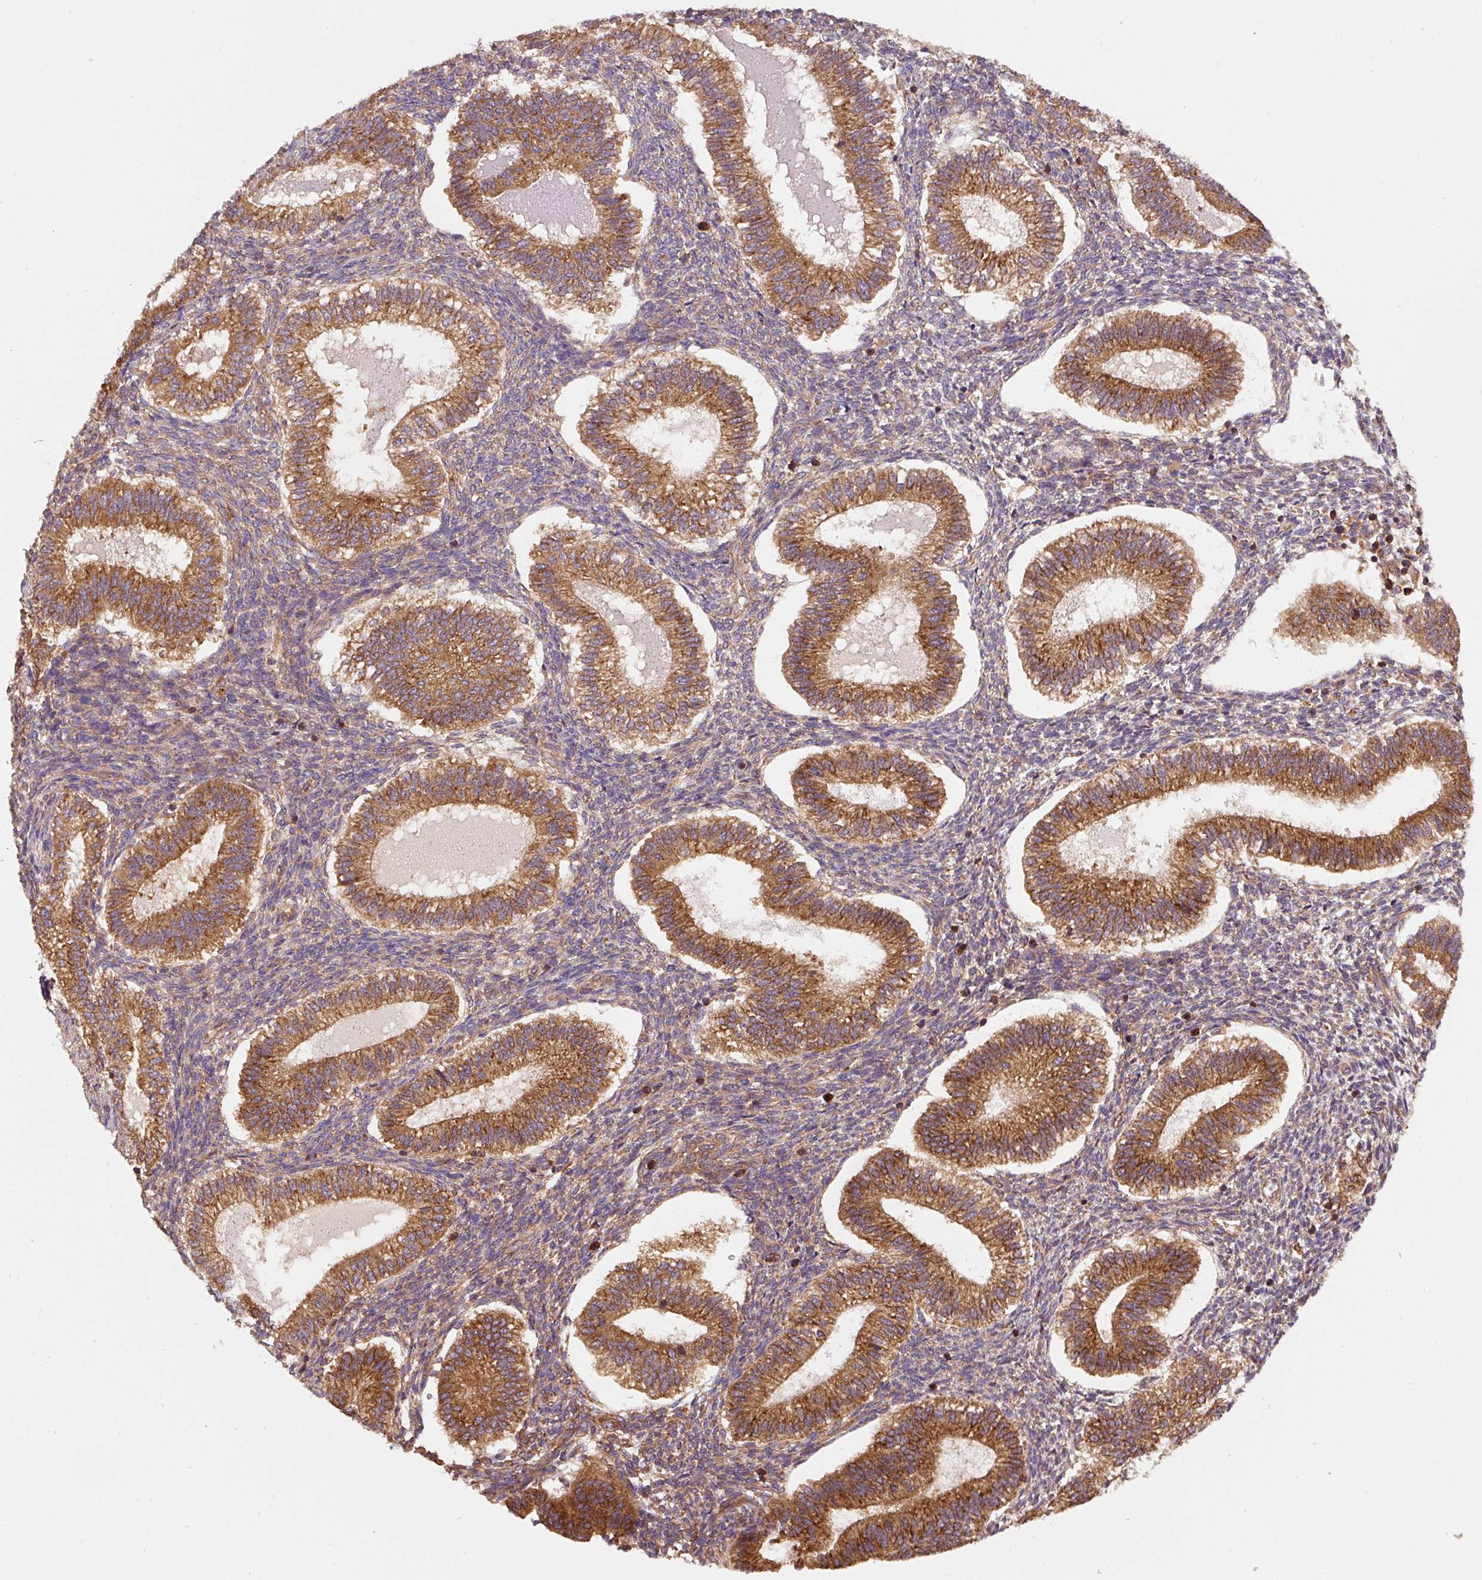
{"staining": {"intensity": "moderate", "quantity": ">75%", "location": "cytoplasmic/membranous"}, "tissue": "endometrium", "cell_type": "Cells in endometrial stroma", "image_type": "normal", "snomed": [{"axis": "morphology", "description": "Normal tissue, NOS"}, {"axis": "topography", "description": "Endometrium"}], "caption": "Immunohistochemical staining of normal human endometrium shows medium levels of moderate cytoplasmic/membranous expression in about >75% of cells in endometrial stroma. The protein of interest is shown in brown color, while the nuclei are stained blue.", "gene": "EIF2S2", "patient": {"sex": "female", "age": 25}}